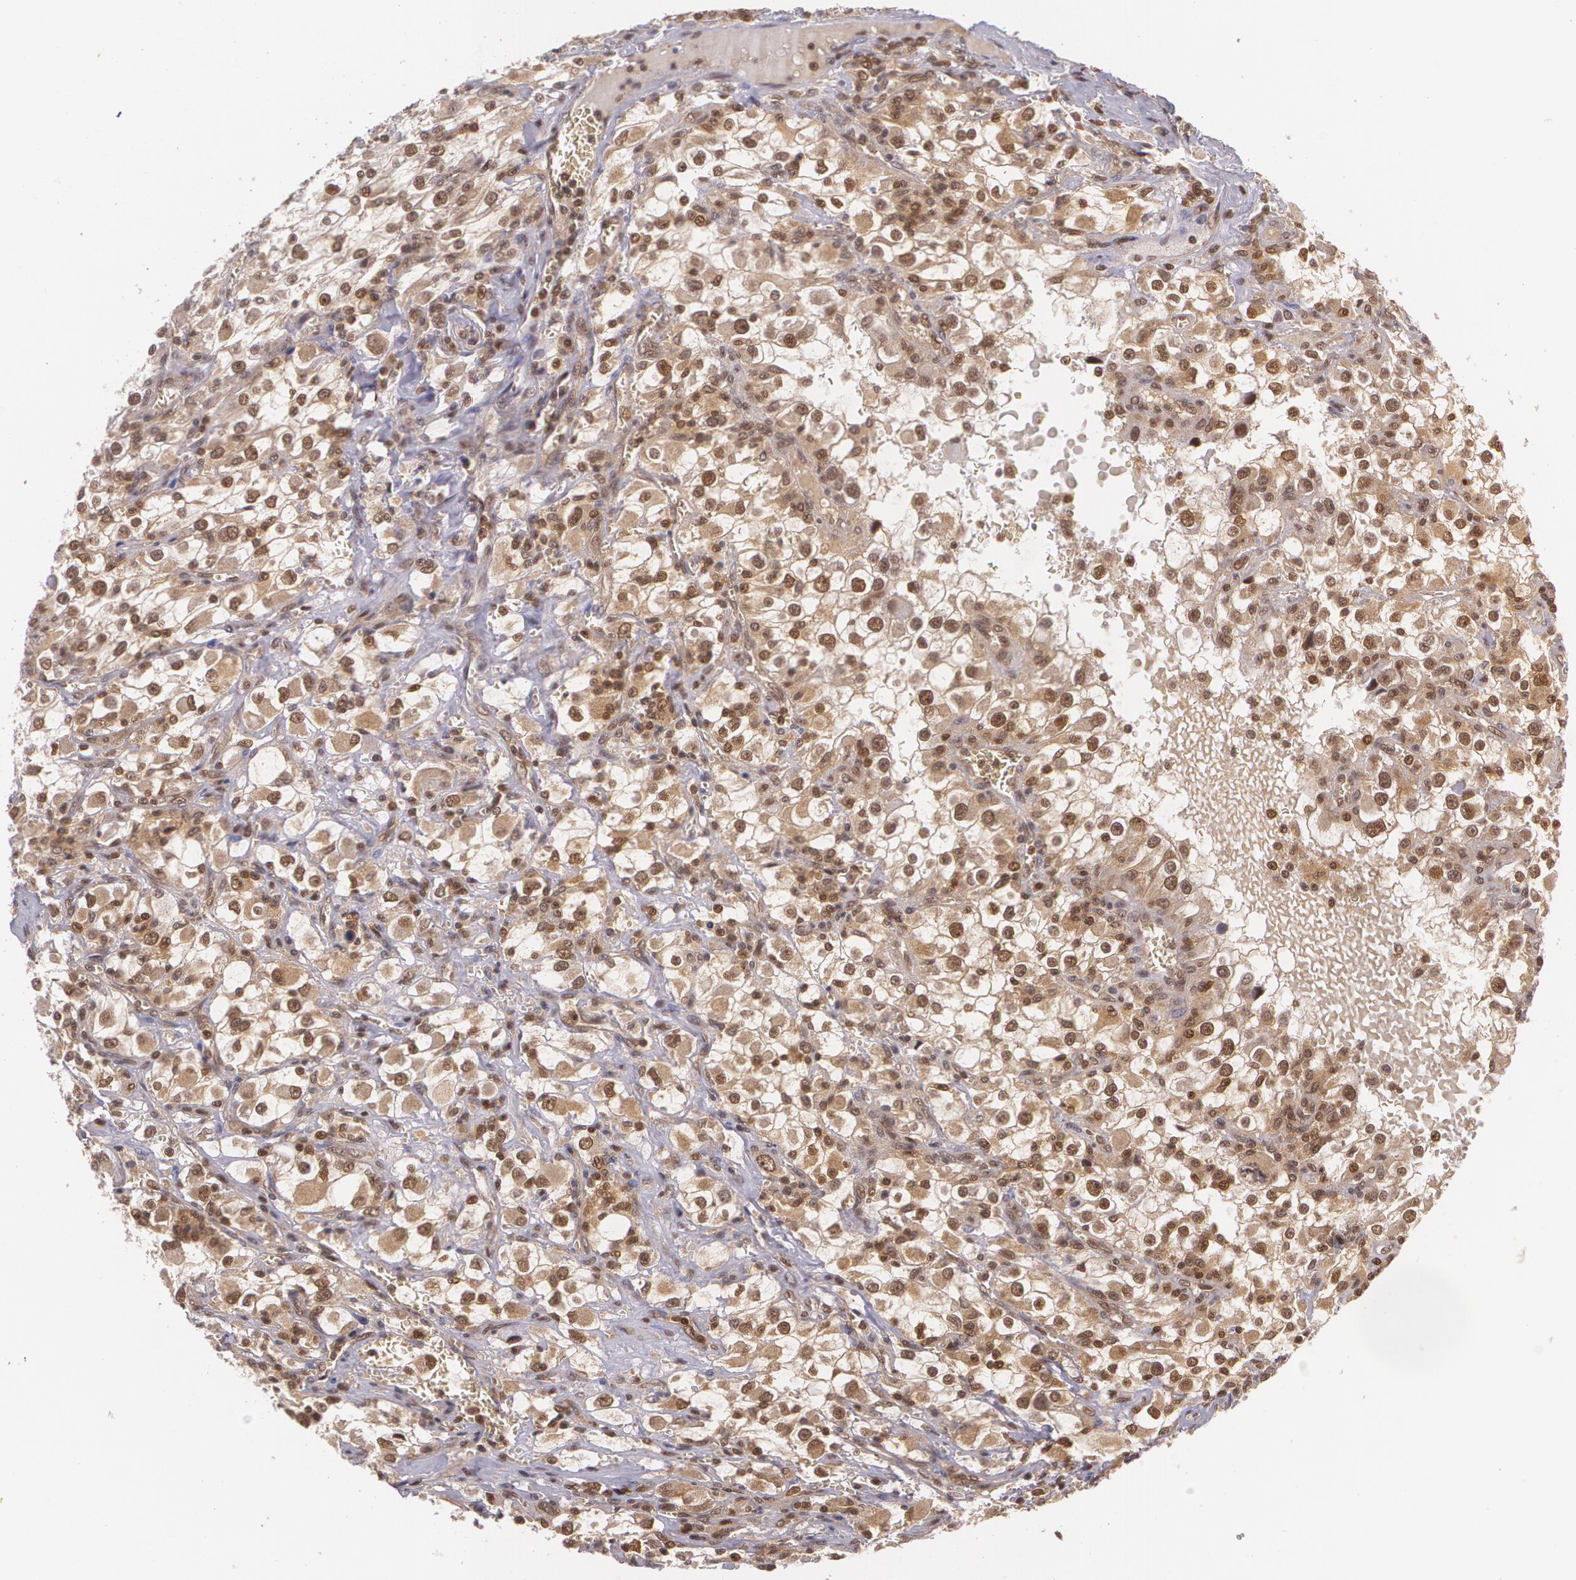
{"staining": {"intensity": "moderate", "quantity": "25%-75%", "location": "cytoplasmic/membranous,nuclear"}, "tissue": "renal cancer", "cell_type": "Tumor cells", "image_type": "cancer", "snomed": [{"axis": "morphology", "description": "Adenocarcinoma, NOS"}, {"axis": "topography", "description": "Kidney"}], "caption": "Protein expression analysis of human renal adenocarcinoma reveals moderate cytoplasmic/membranous and nuclear staining in about 25%-75% of tumor cells.", "gene": "CUL2", "patient": {"sex": "female", "age": 52}}